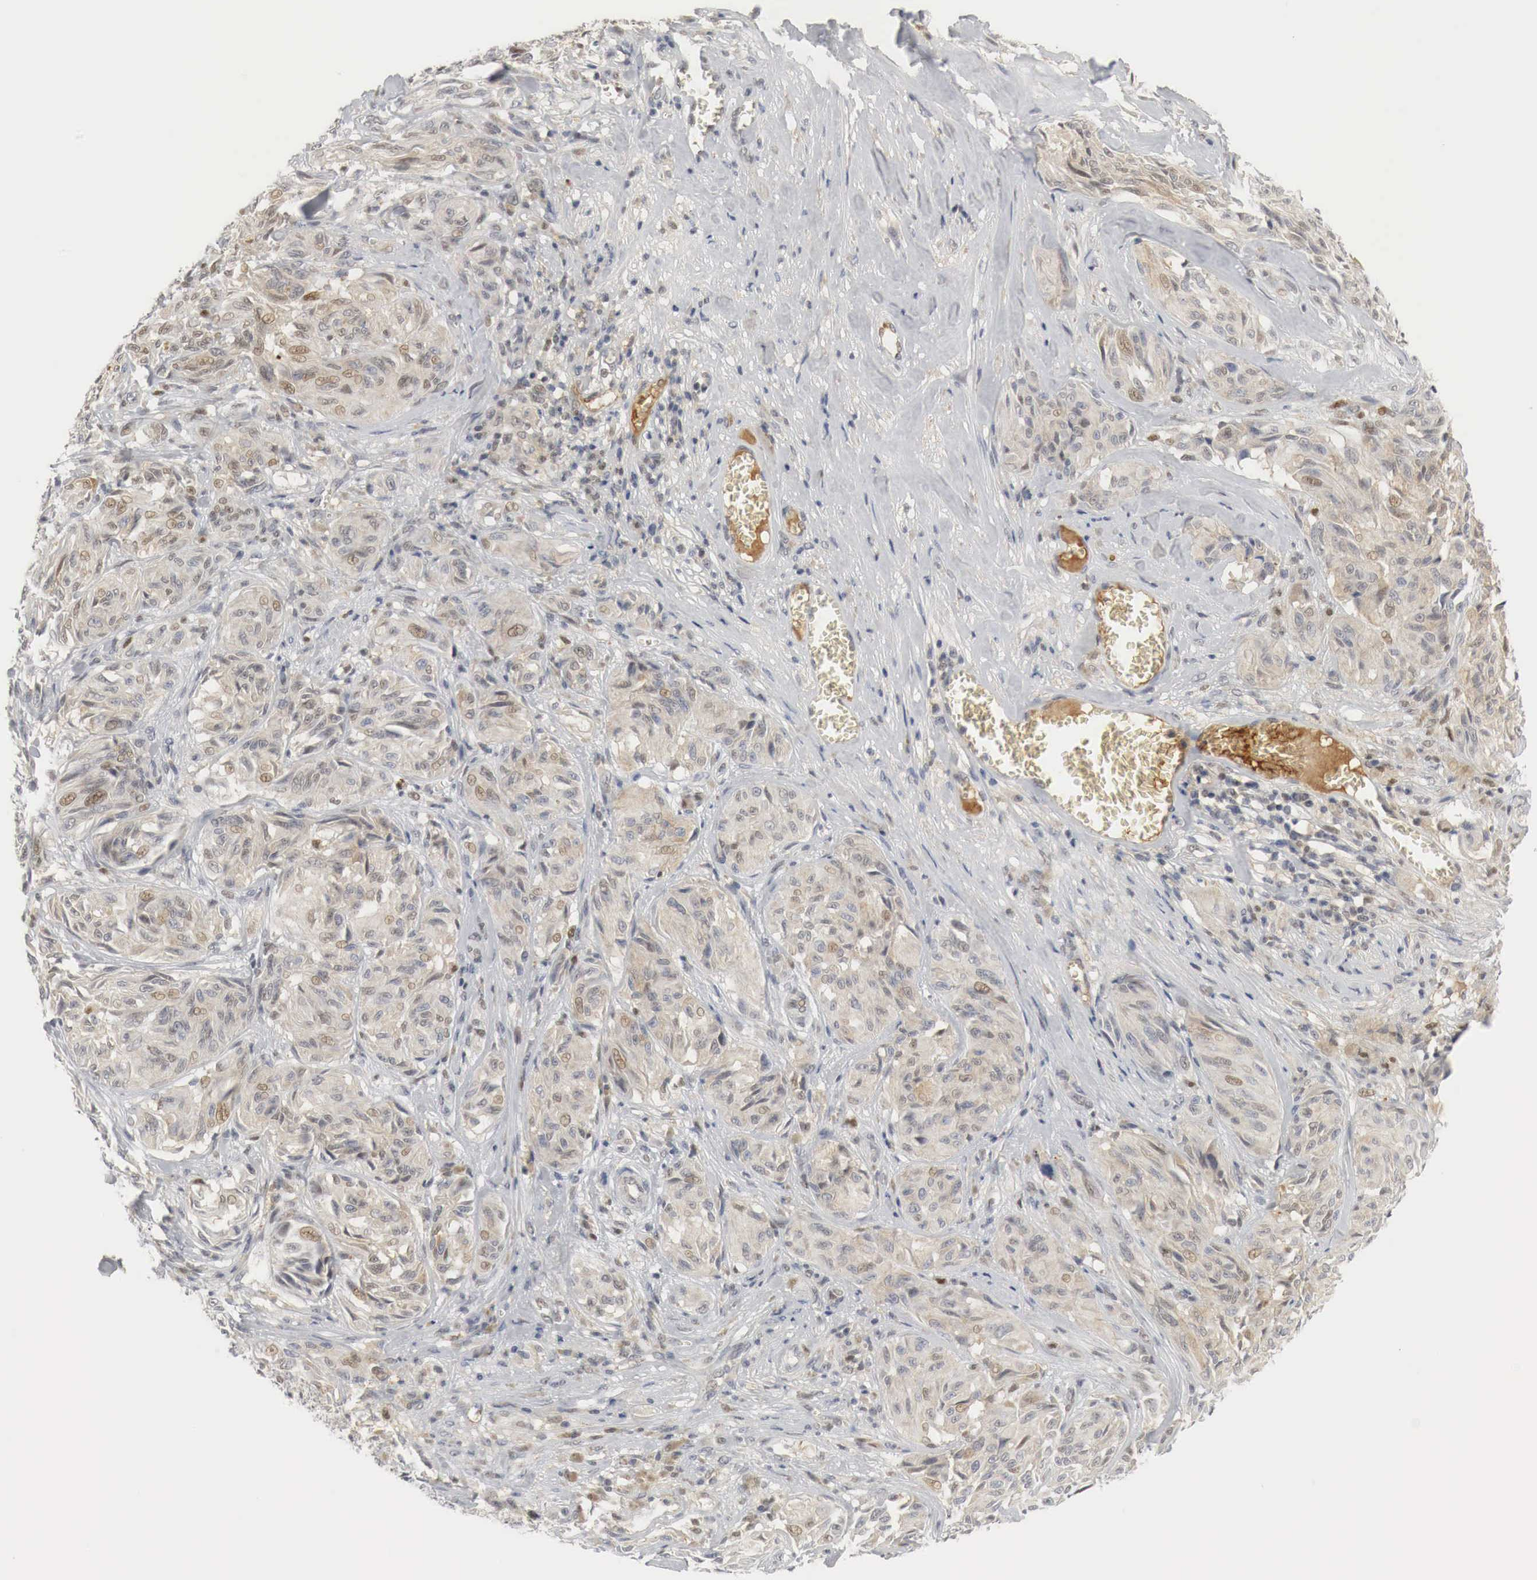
{"staining": {"intensity": "weak", "quantity": "25%-75%", "location": "cytoplasmic/membranous,nuclear"}, "tissue": "melanoma", "cell_type": "Tumor cells", "image_type": "cancer", "snomed": [{"axis": "morphology", "description": "Malignant melanoma, NOS"}, {"axis": "topography", "description": "Skin"}], "caption": "Immunohistochemistry (DAB (3,3'-diaminobenzidine)) staining of malignant melanoma shows weak cytoplasmic/membranous and nuclear protein expression in approximately 25%-75% of tumor cells. (Brightfield microscopy of DAB IHC at high magnification).", "gene": "MYC", "patient": {"sex": "male", "age": 54}}